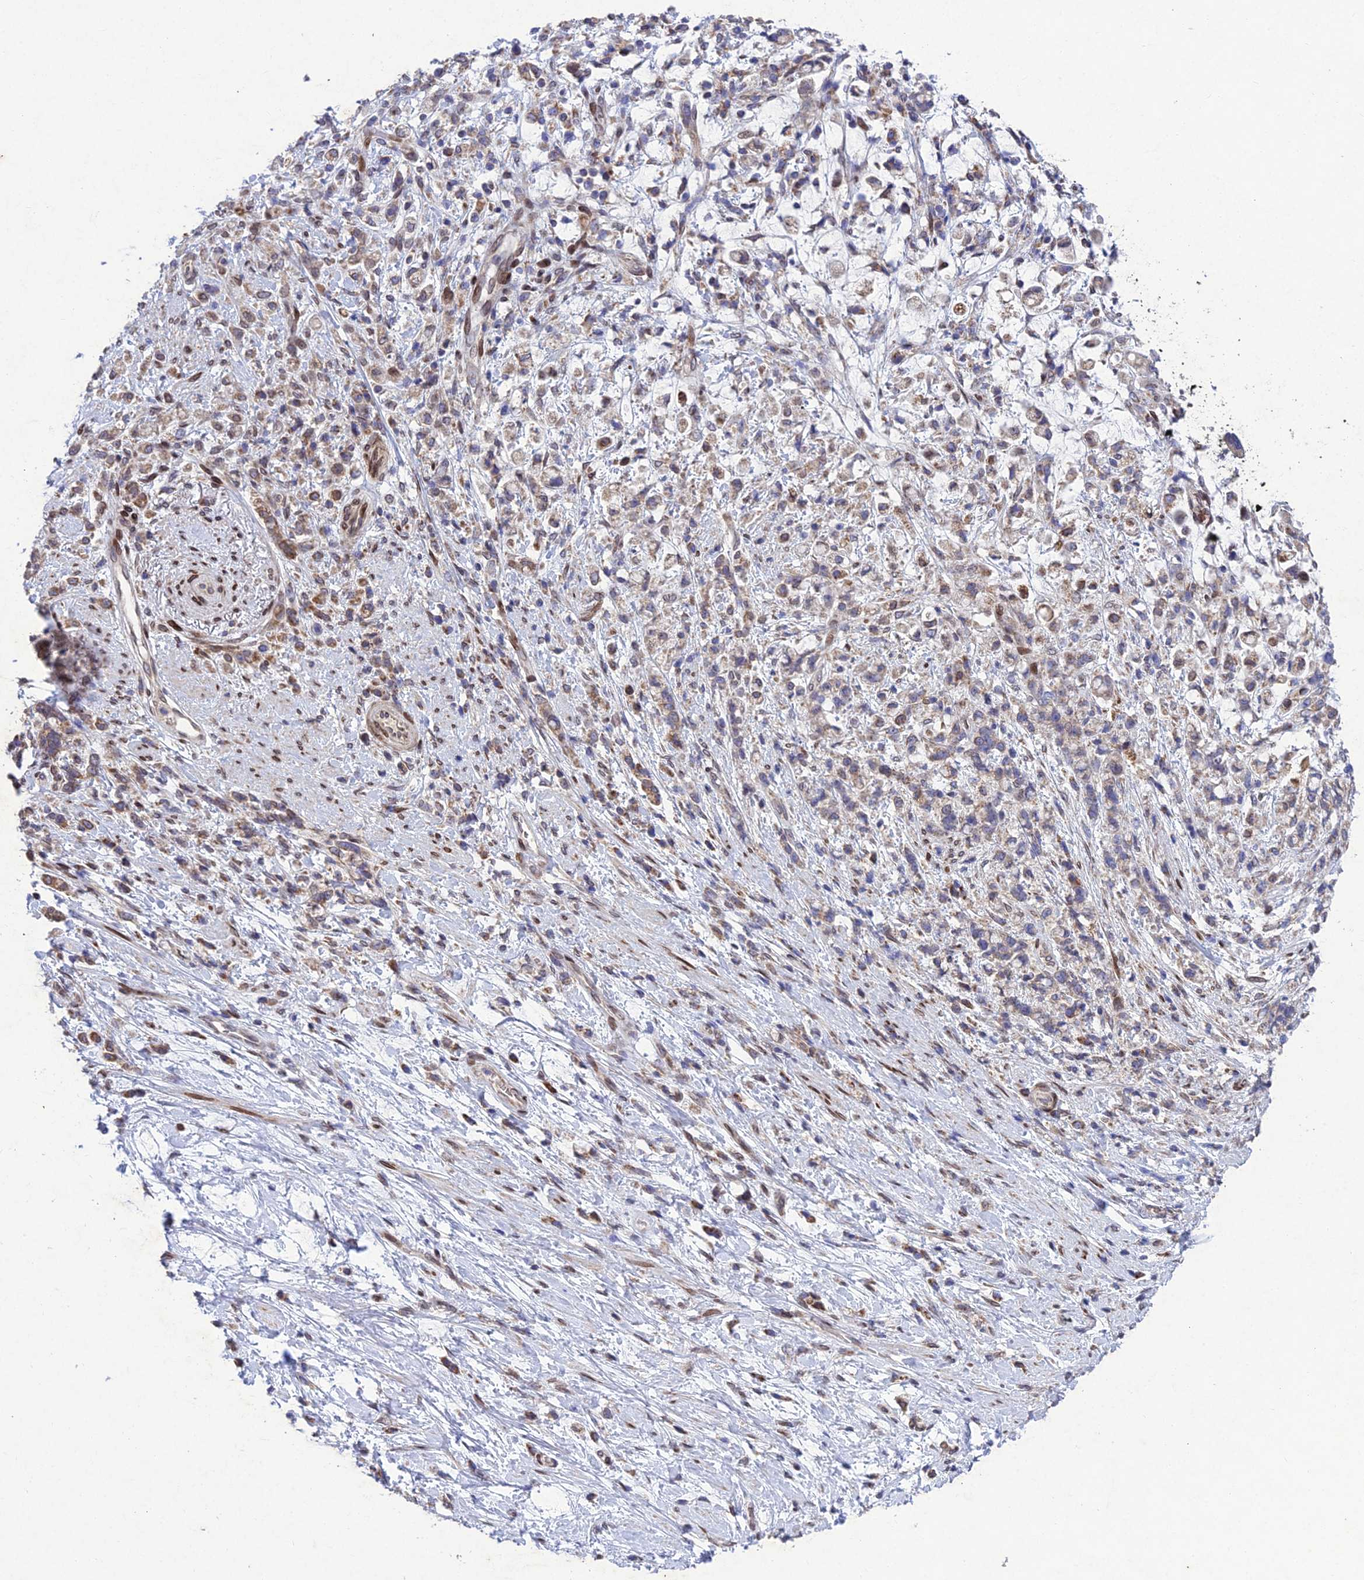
{"staining": {"intensity": "weak", "quantity": ">75%", "location": "cytoplasmic/membranous"}, "tissue": "stomach cancer", "cell_type": "Tumor cells", "image_type": "cancer", "snomed": [{"axis": "morphology", "description": "Adenocarcinoma, NOS"}, {"axis": "topography", "description": "Stomach"}], "caption": "The image shows immunohistochemical staining of stomach cancer (adenocarcinoma). There is weak cytoplasmic/membranous positivity is seen in approximately >75% of tumor cells.", "gene": "MGAT2", "patient": {"sex": "female", "age": 60}}